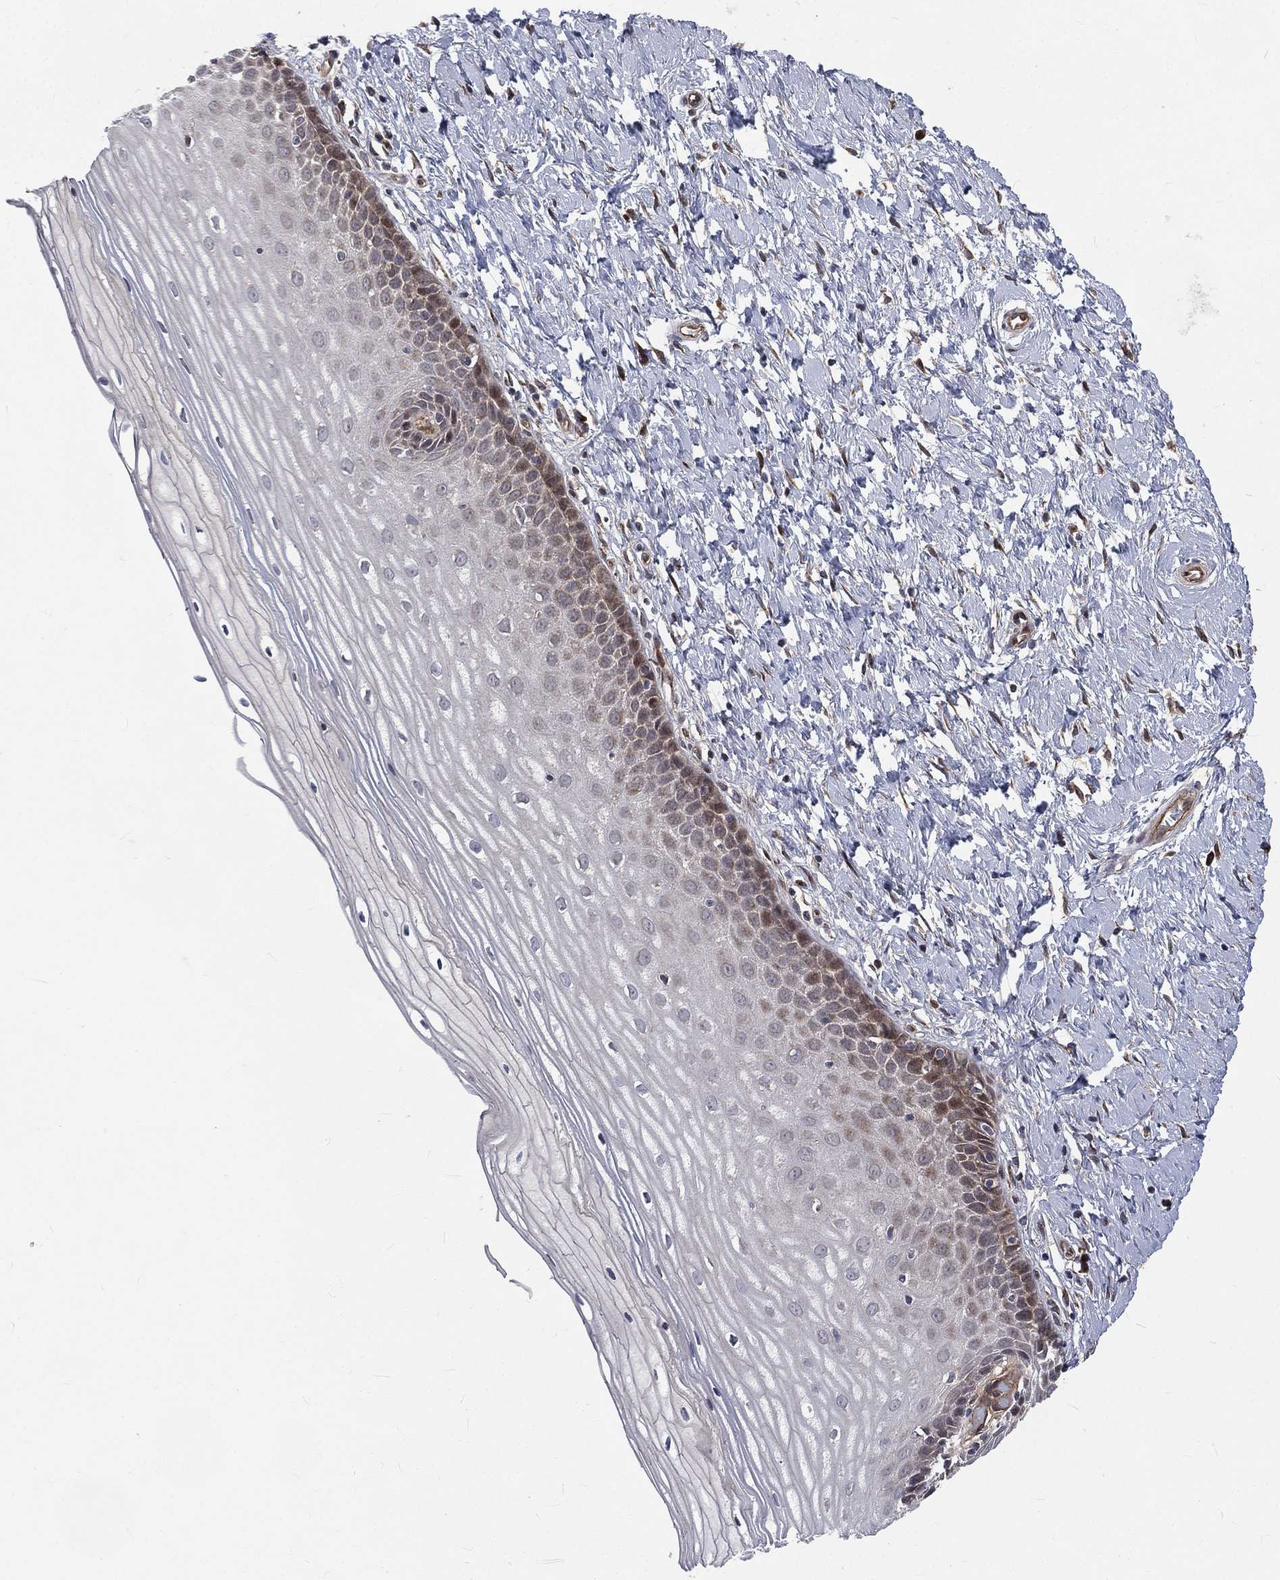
{"staining": {"intensity": "moderate", "quantity": "25%-75%", "location": "cytoplasmic/membranous,nuclear"}, "tissue": "cervix", "cell_type": "Glandular cells", "image_type": "normal", "snomed": [{"axis": "morphology", "description": "Normal tissue, NOS"}, {"axis": "topography", "description": "Cervix"}], "caption": "Human cervix stained for a protein (brown) reveals moderate cytoplasmic/membranous,nuclear positive expression in approximately 25%-75% of glandular cells.", "gene": "ARL3", "patient": {"sex": "female", "age": 37}}